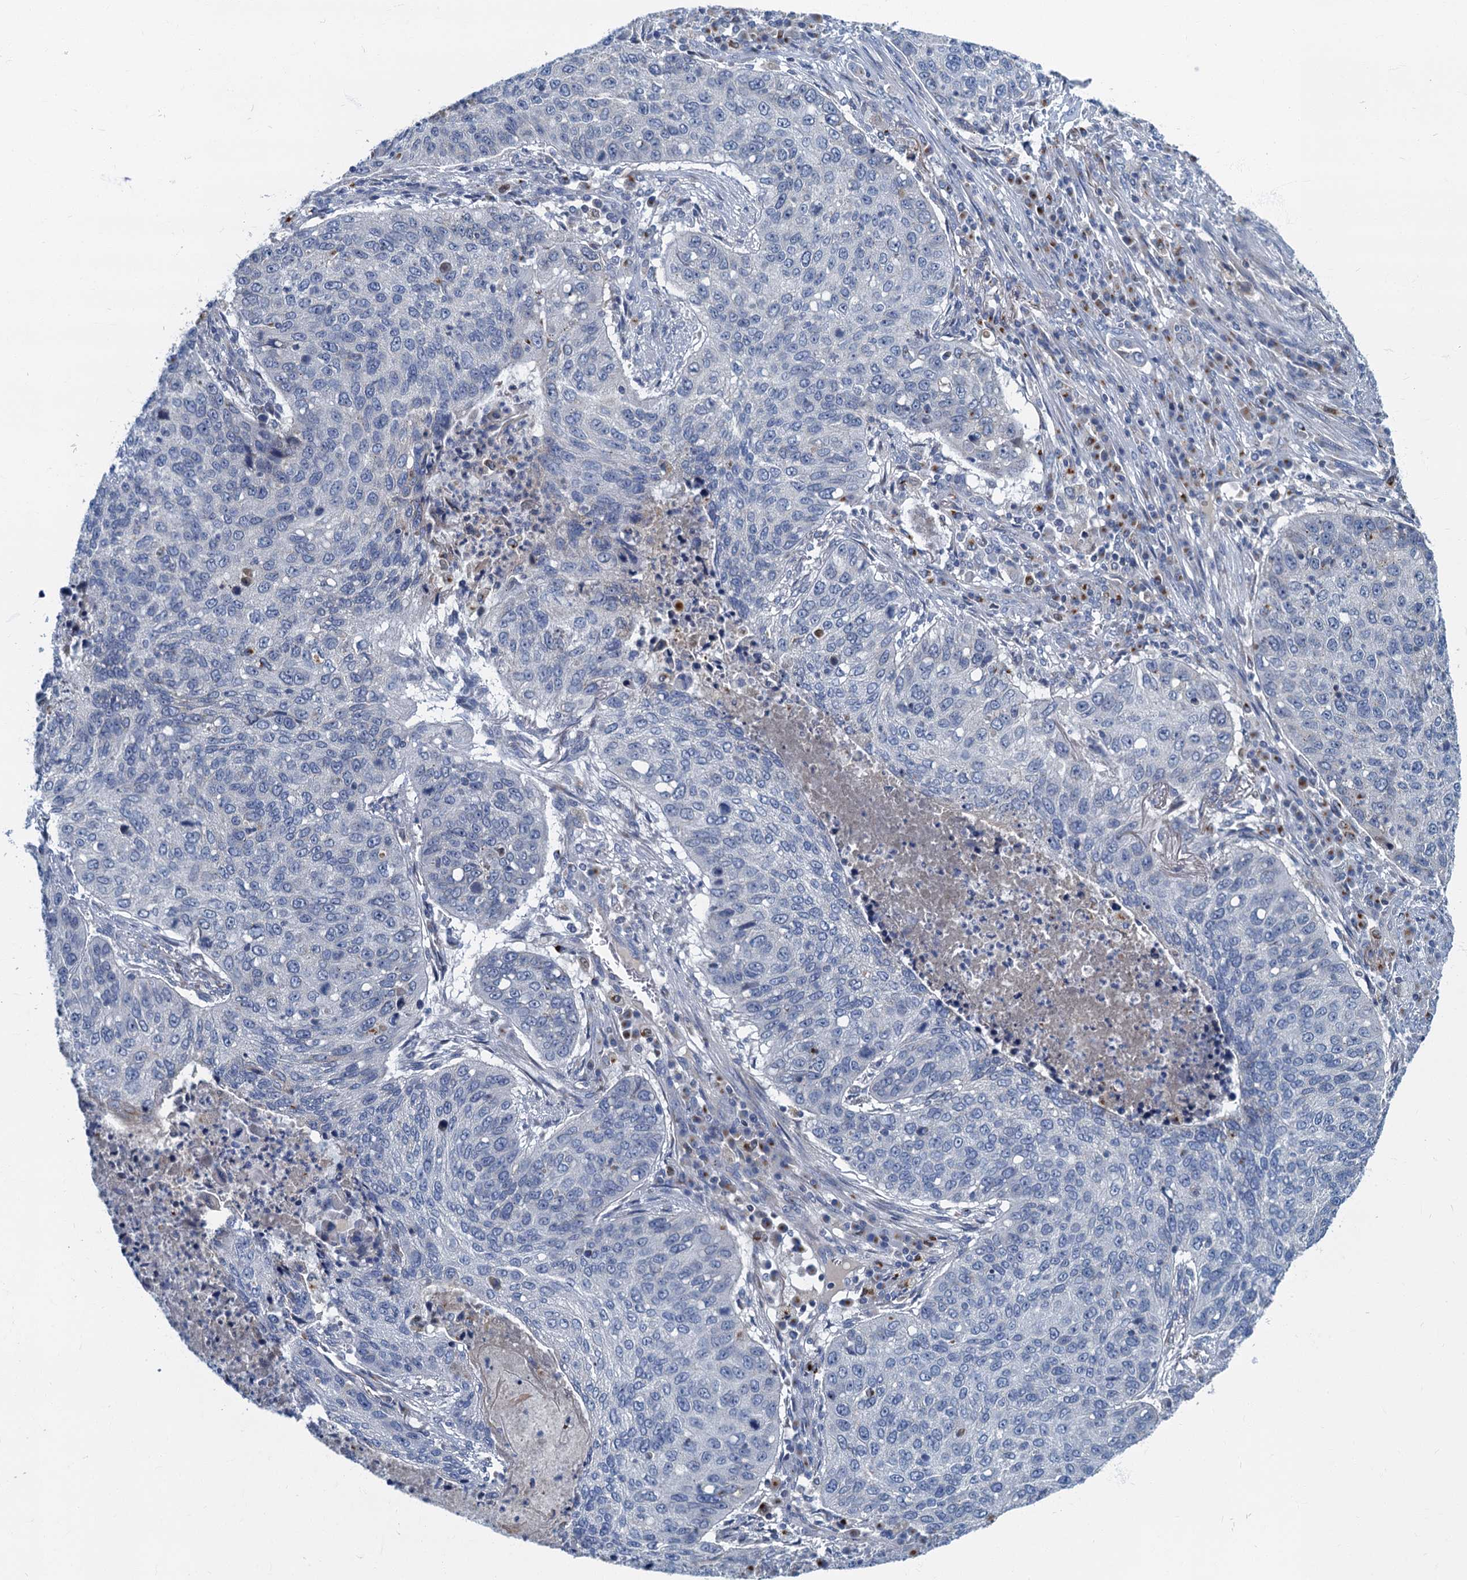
{"staining": {"intensity": "negative", "quantity": "none", "location": "none"}, "tissue": "lung cancer", "cell_type": "Tumor cells", "image_type": "cancer", "snomed": [{"axis": "morphology", "description": "Squamous cell carcinoma, NOS"}, {"axis": "topography", "description": "Lung"}], "caption": "Immunohistochemical staining of lung squamous cell carcinoma exhibits no significant staining in tumor cells.", "gene": "LYPD3", "patient": {"sex": "female", "age": 63}}